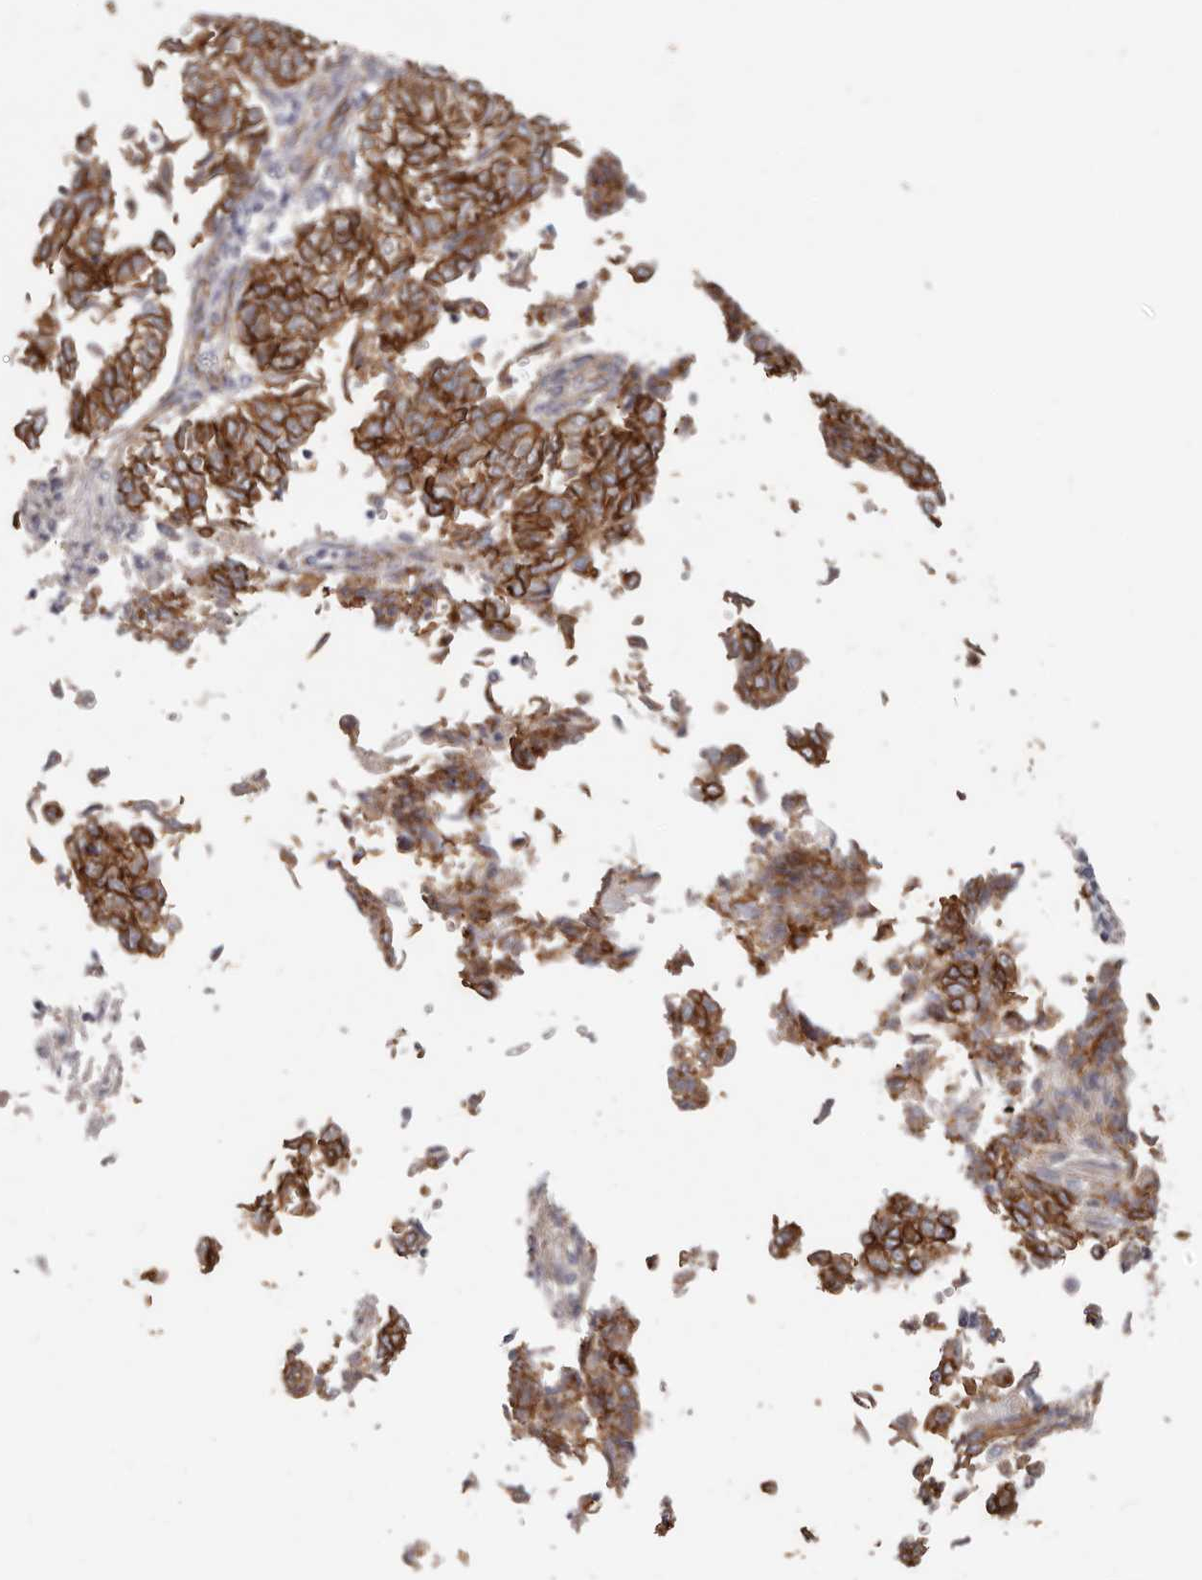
{"staining": {"intensity": "strong", "quantity": ">75%", "location": "cytoplasmic/membranous"}, "tissue": "endometrial cancer", "cell_type": "Tumor cells", "image_type": "cancer", "snomed": [{"axis": "morphology", "description": "Adenocarcinoma, NOS"}, {"axis": "topography", "description": "Endometrium"}], "caption": "Endometrial cancer (adenocarcinoma) stained for a protein exhibits strong cytoplasmic/membranous positivity in tumor cells. (Brightfield microscopy of DAB IHC at high magnification).", "gene": "CTNNB1", "patient": {"sex": "female", "age": 80}}